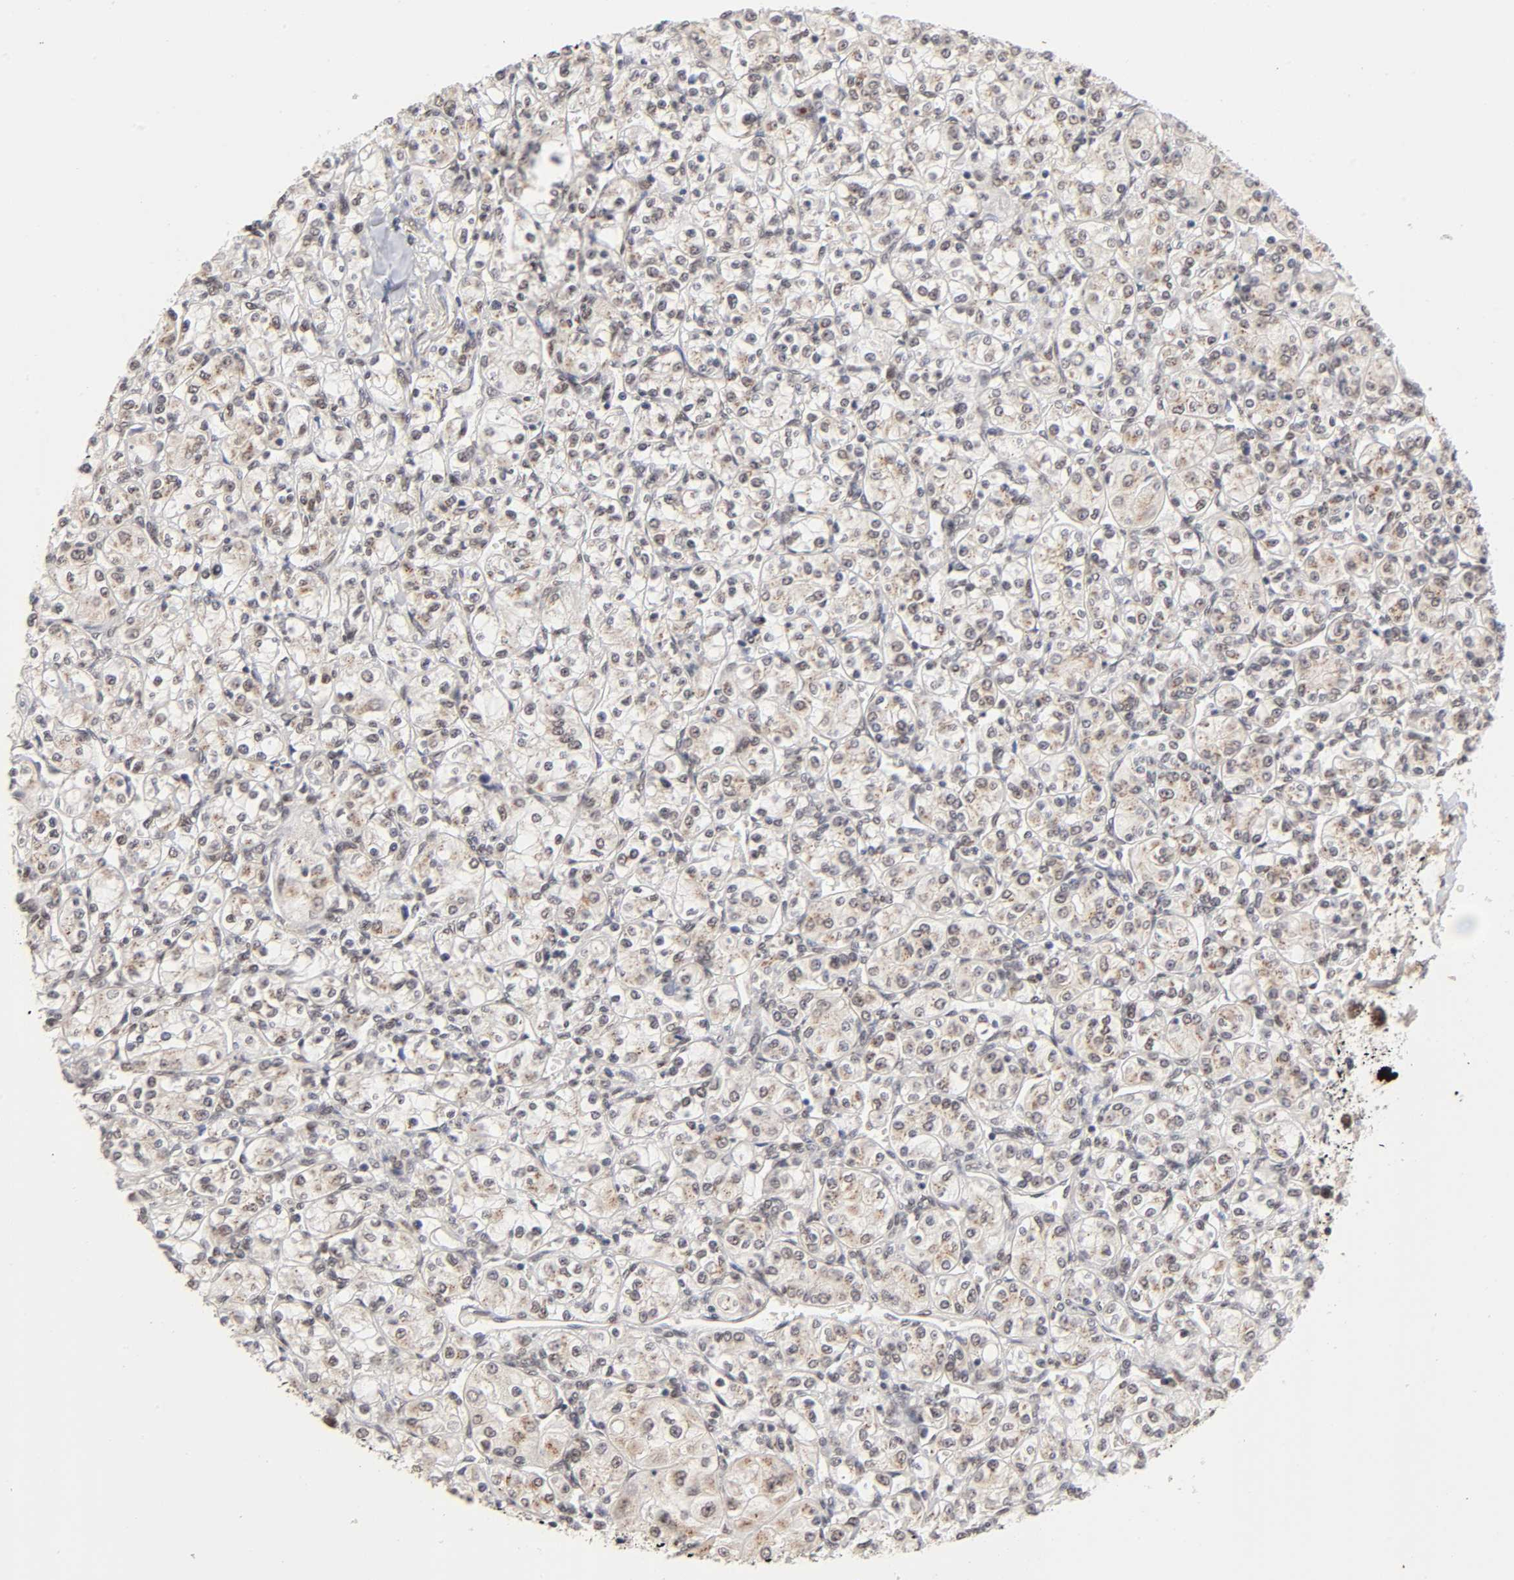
{"staining": {"intensity": "weak", "quantity": ">75%", "location": "cytoplasmic/membranous,nuclear"}, "tissue": "renal cancer", "cell_type": "Tumor cells", "image_type": "cancer", "snomed": [{"axis": "morphology", "description": "Adenocarcinoma, NOS"}, {"axis": "topography", "description": "Kidney"}], "caption": "Protein expression analysis of renal cancer exhibits weak cytoplasmic/membranous and nuclear staining in about >75% of tumor cells.", "gene": "EP300", "patient": {"sex": "male", "age": 77}}